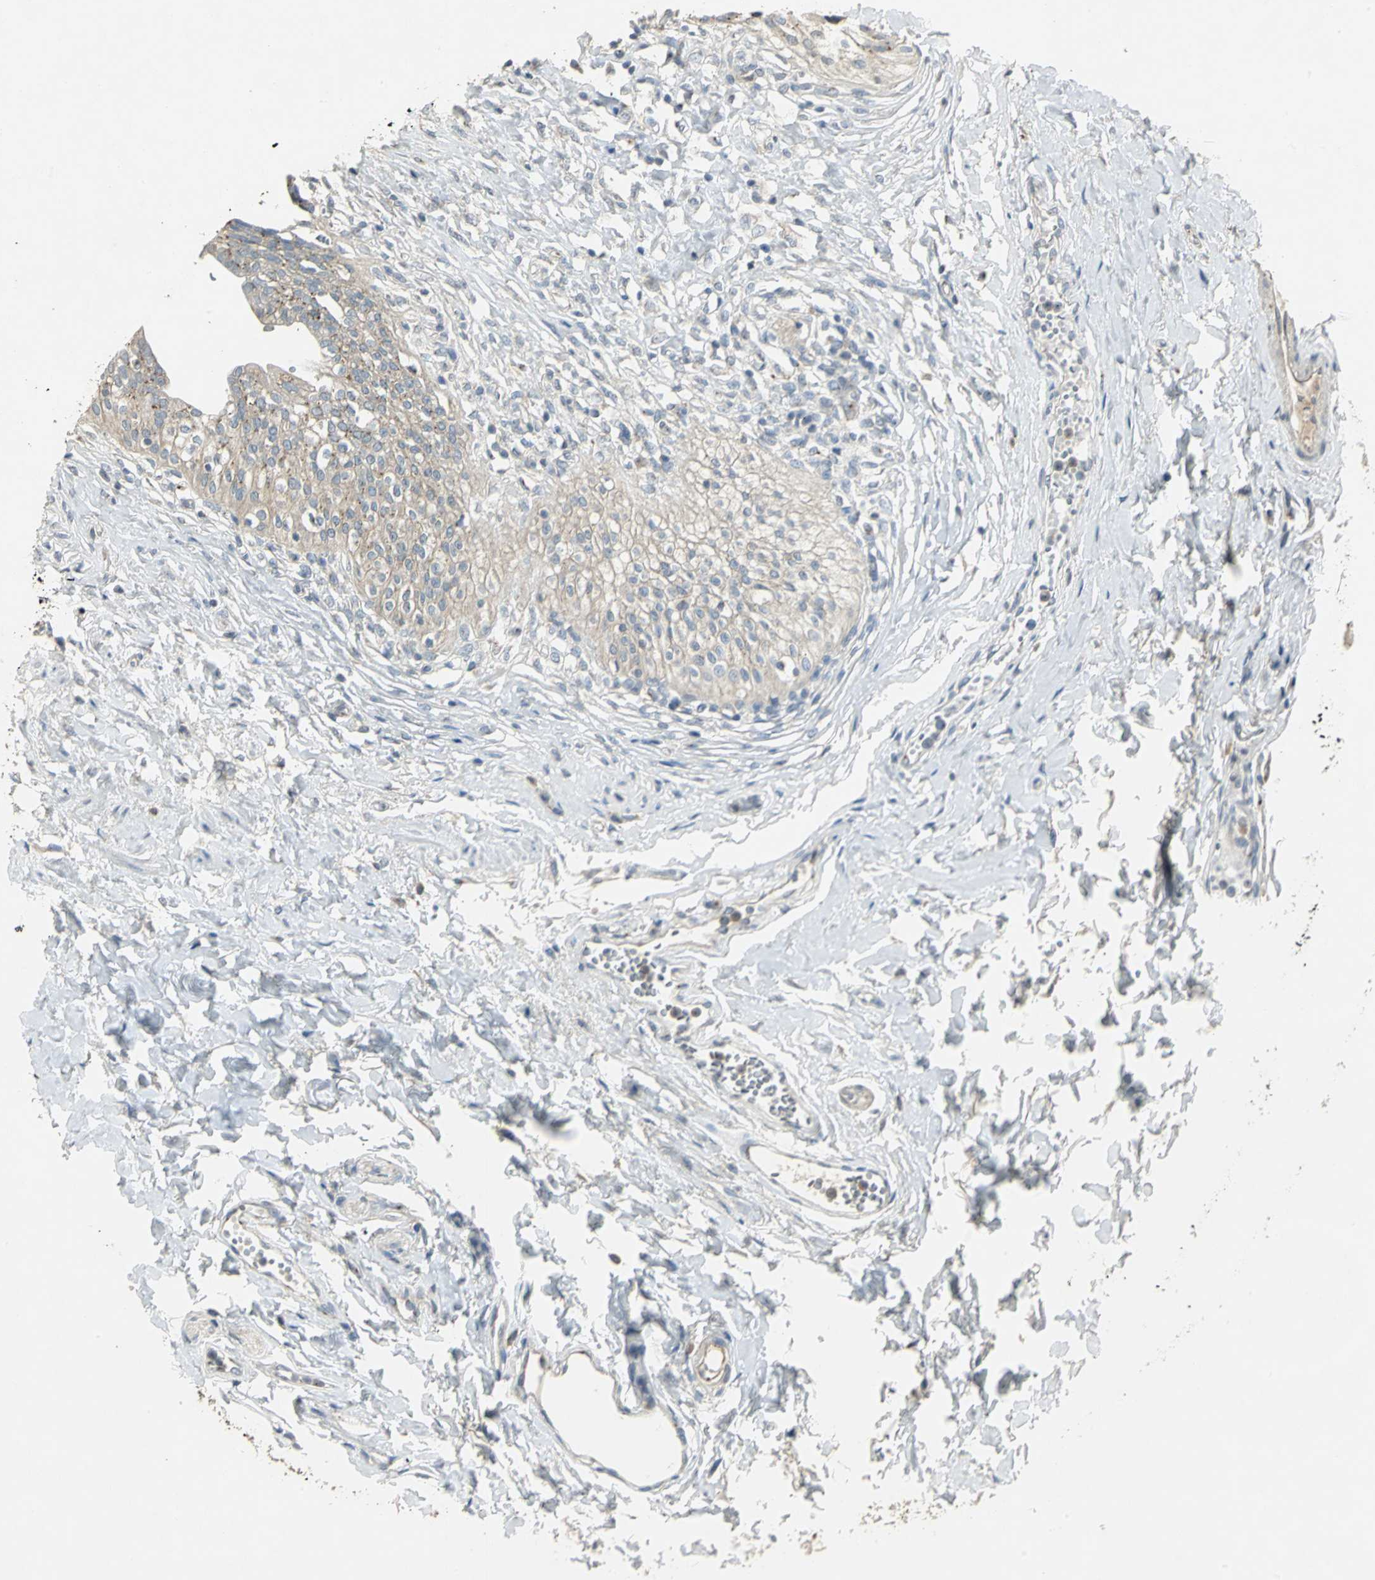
{"staining": {"intensity": "strong", "quantity": ">75%", "location": "cytoplasmic/membranous"}, "tissue": "urinary bladder", "cell_type": "Urothelial cells", "image_type": "normal", "snomed": [{"axis": "morphology", "description": "Normal tissue, NOS"}, {"axis": "topography", "description": "Urinary bladder"}], "caption": "Immunohistochemical staining of benign human urinary bladder demonstrates >75% levels of strong cytoplasmic/membranous protein positivity in approximately >75% of urothelial cells.", "gene": "TM9SF2", "patient": {"sex": "female", "age": 80}}